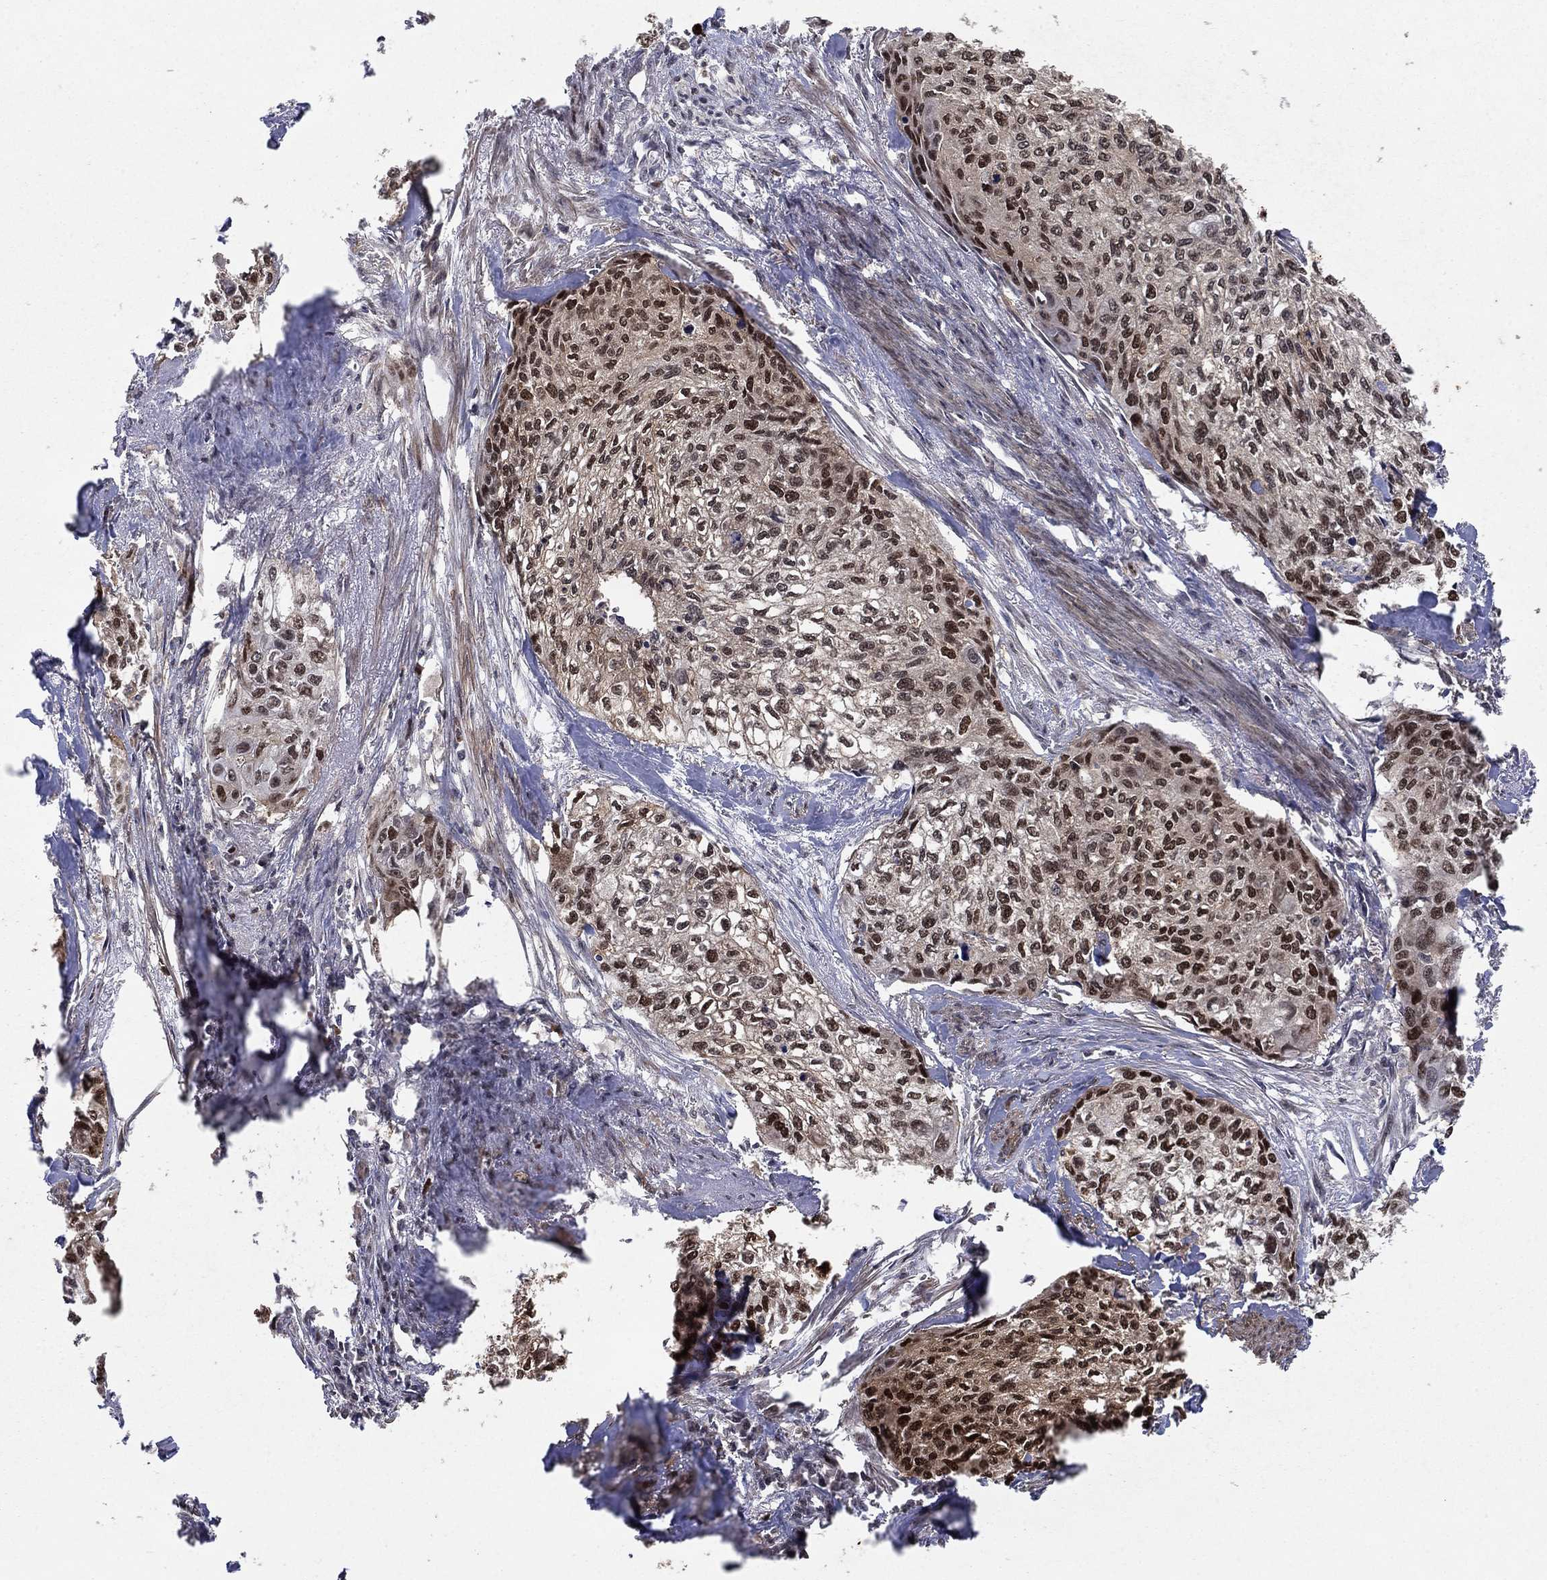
{"staining": {"intensity": "strong", "quantity": "25%-75%", "location": "nuclear"}, "tissue": "cervical cancer", "cell_type": "Tumor cells", "image_type": "cancer", "snomed": [{"axis": "morphology", "description": "Squamous cell carcinoma, NOS"}, {"axis": "topography", "description": "Cervix"}], "caption": "Cervical cancer (squamous cell carcinoma) stained with DAB immunohistochemistry reveals high levels of strong nuclear positivity in about 25%-75% of tumor cells.", "gene": "CCDC66", "patient": {"sex": "female", "age": 58}}